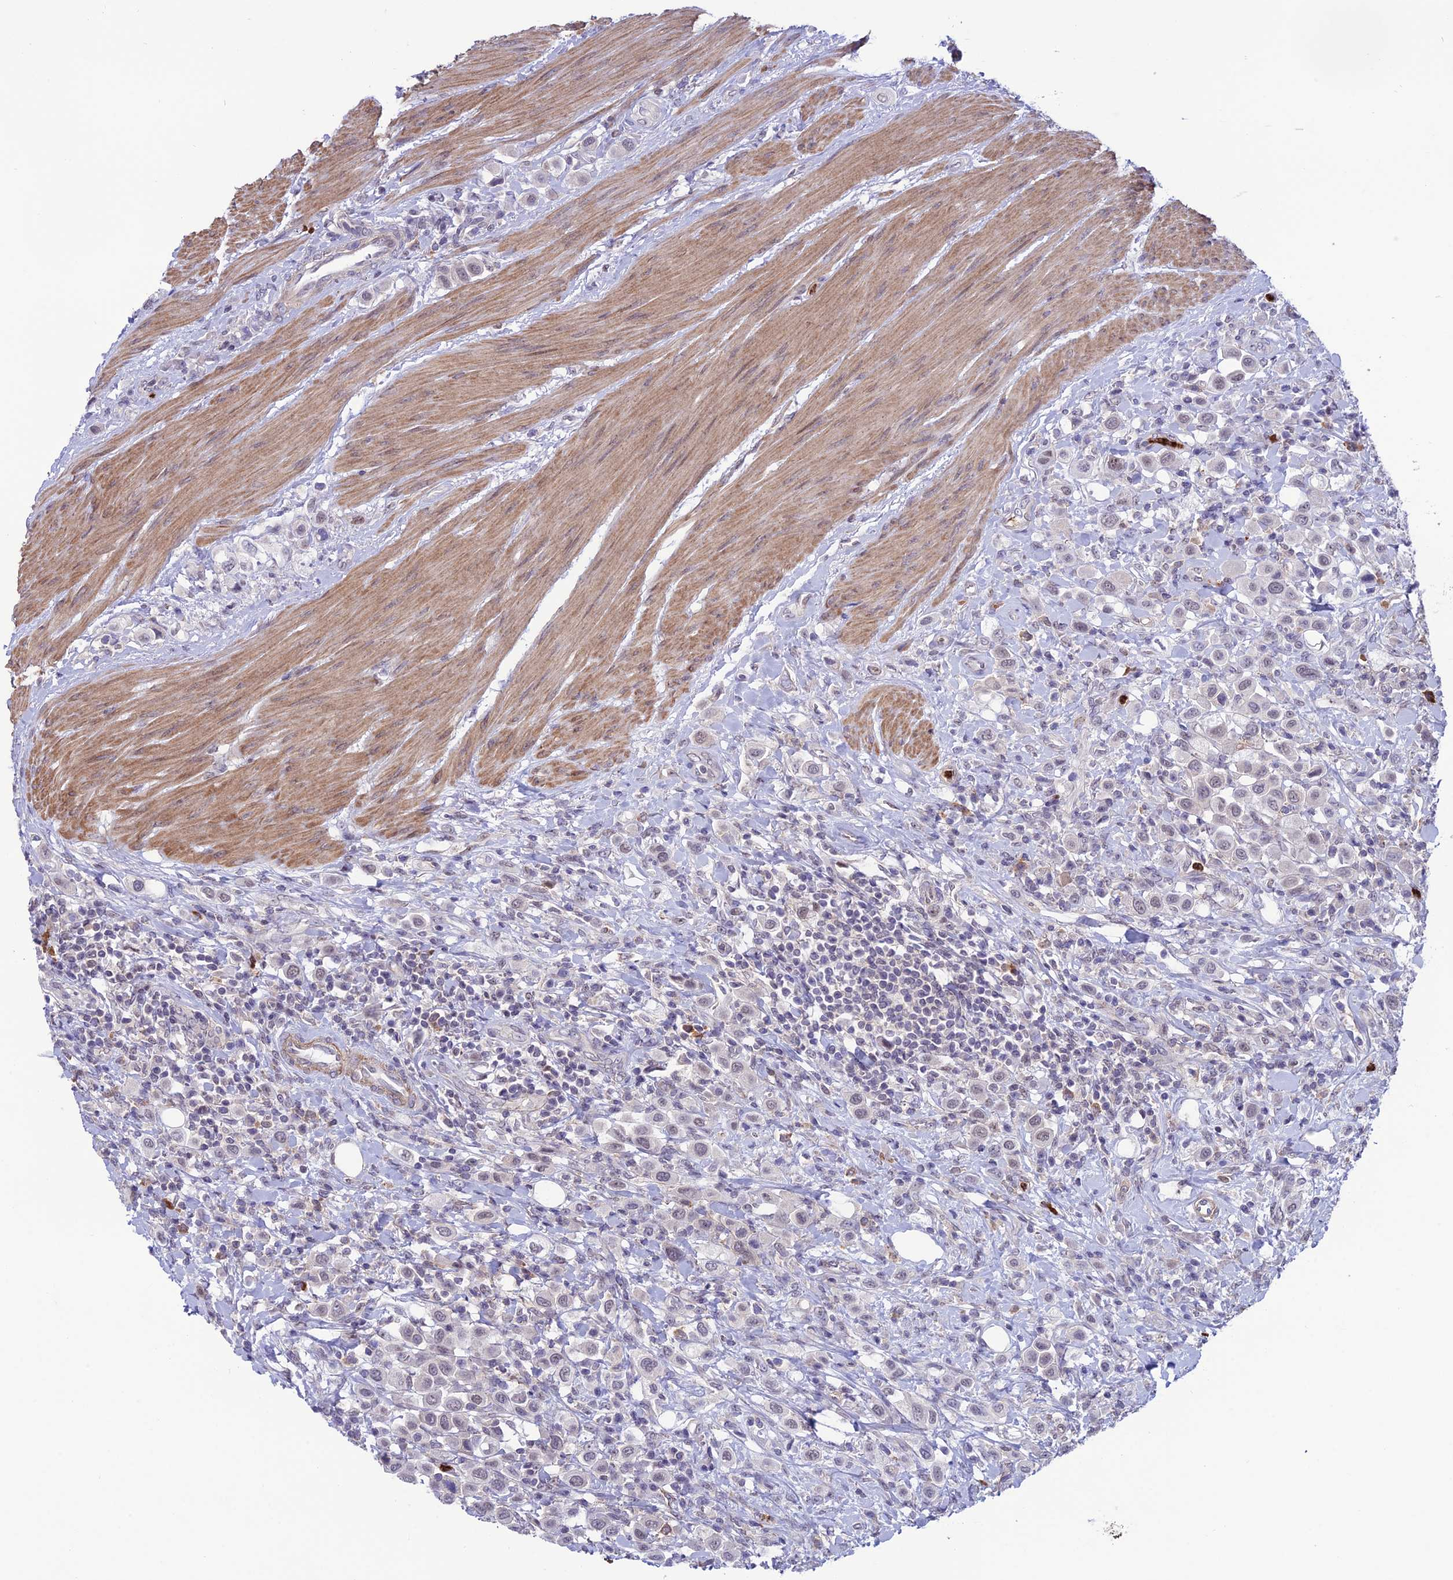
{"staining": {"intensity": "negative", "quantity": "none", "location": "none"}, "tissue": "urothelial cancer", "cell_type": "Tumor cells", "image_type": "cancer", "snomed": [{"axis": "morphology", "description": "Urothelial carcinoma, High grade"}, {"axis": "topography", "description": "Urinary bladder"}], "caption": "Urothelial carcinoma (high-grade) stained for a protein using IHC displays no expression tumor cells.", "gene": "COL6A6", "patient": {"sex": "male", "age": 50}}